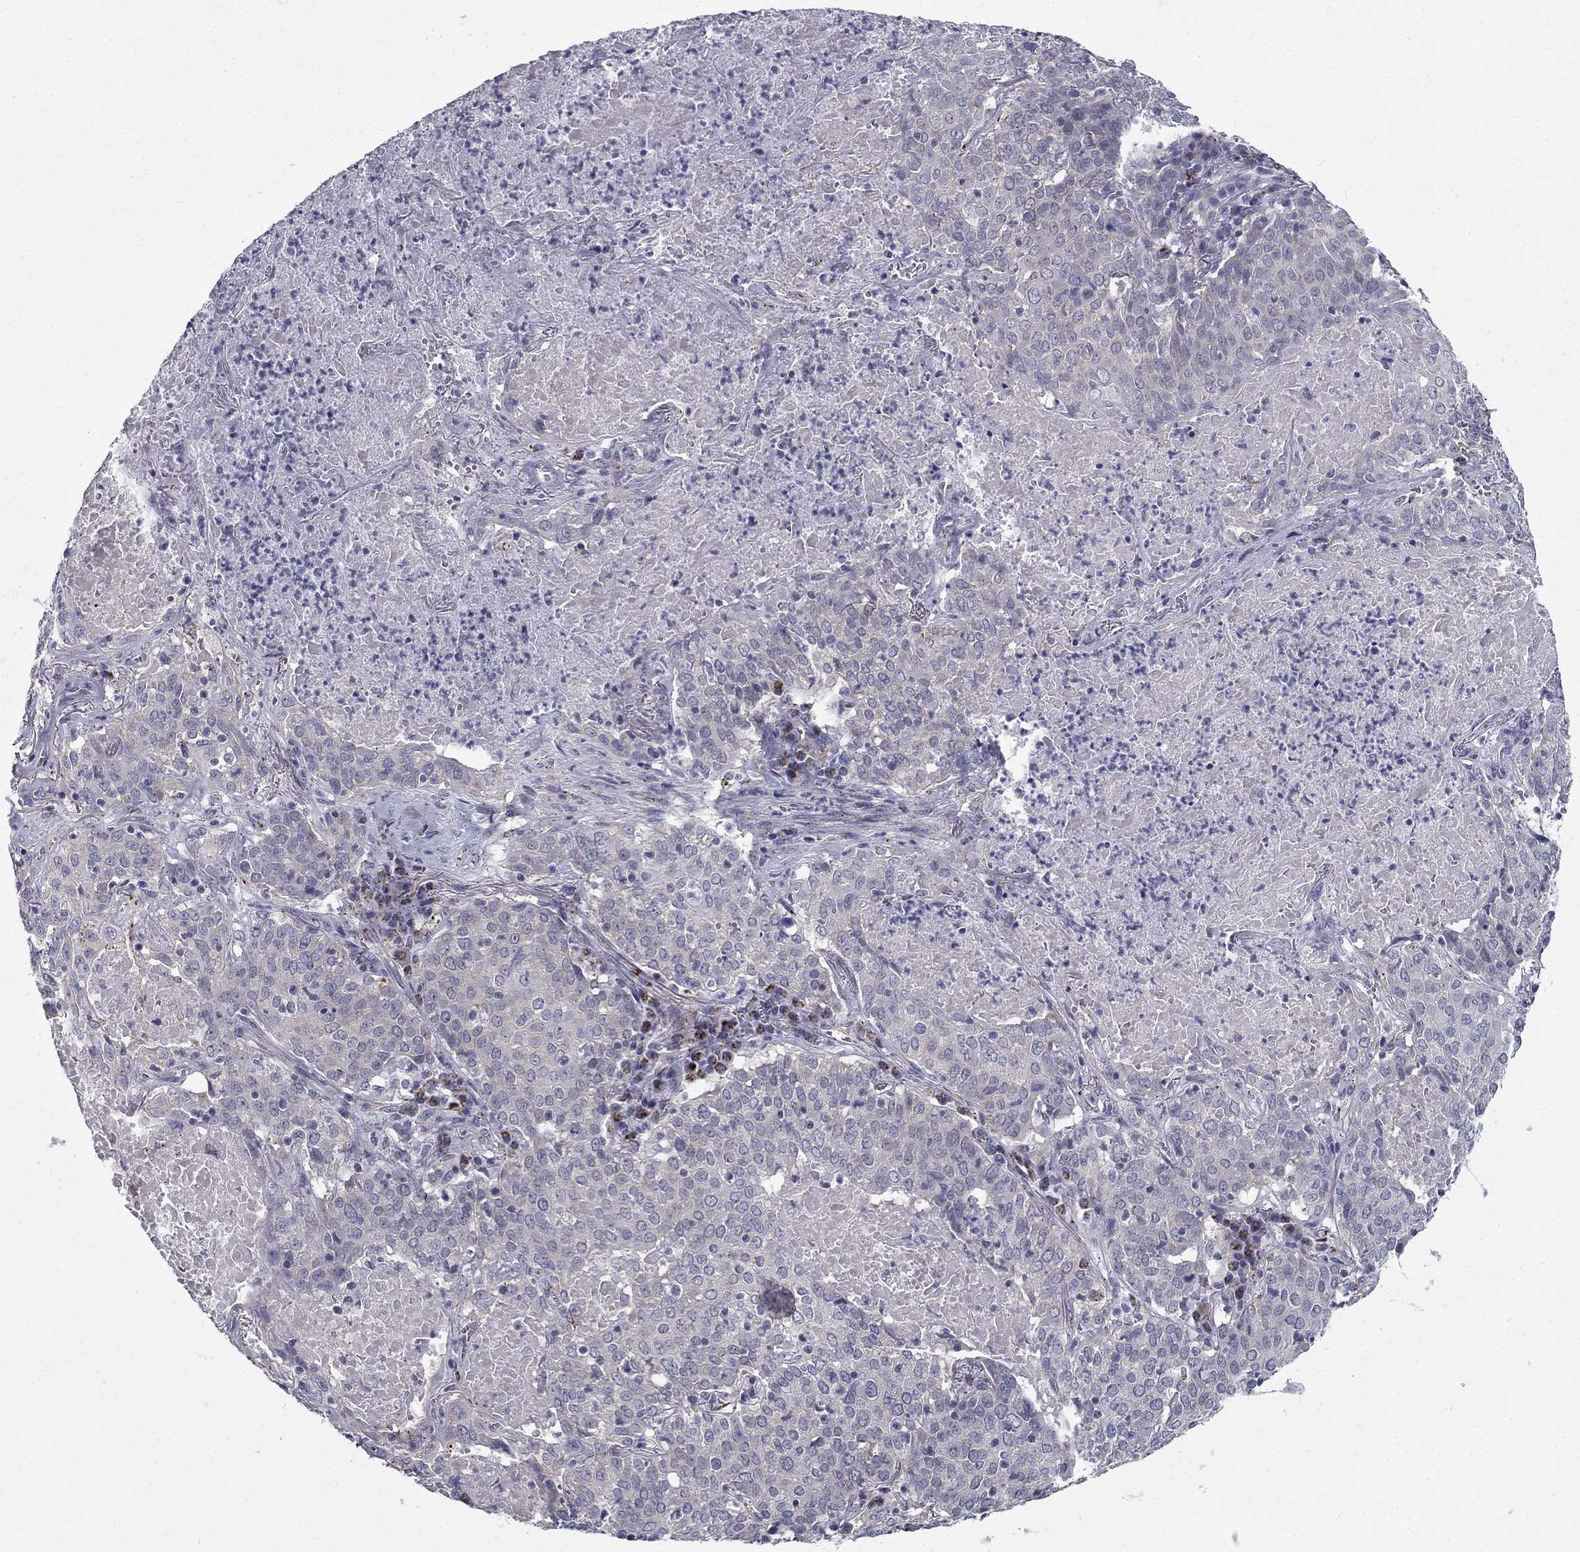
{"staining": {"intensity": "negative", "quantity": "none", "location": "none"}, "tissue": "lung cancer", "cell_type": "Tumor cells", "image_type": "cancer", "snomed": [{"axis": "morphology", "description": "Squamous cell carcinoma, NOS"}, {"axis": "topography", "description": "Lung"}], "caption": "High magnification brightfield microscopy of lung cancer stained with DAB (brown) and counterstained with hematoxylin (blue): tumor cells show no significant expression.", "gene": "CLIC6", "patient": {"sex": "male", "age": 82}}